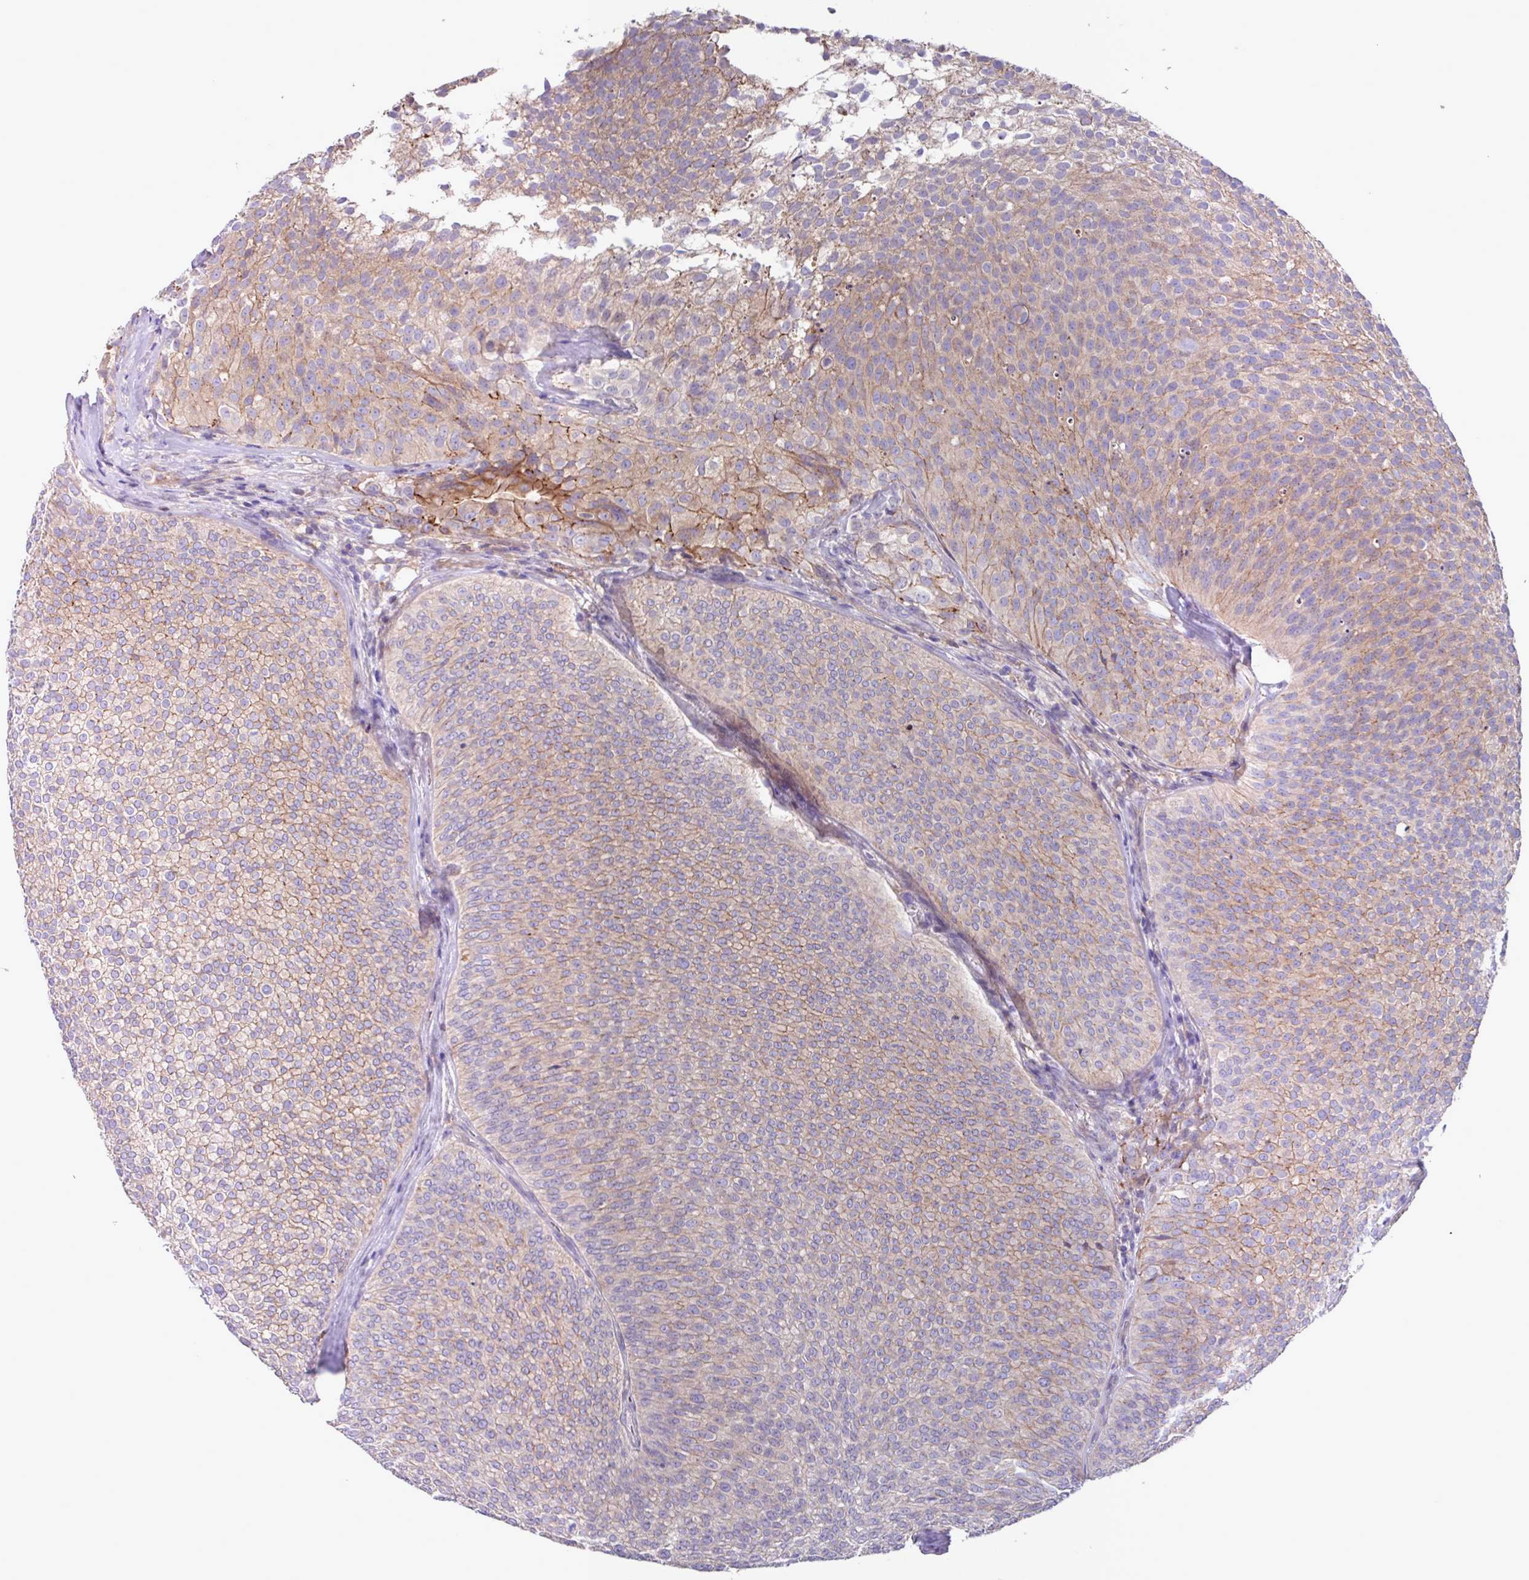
{"staining": {"intensity": "weak", "quantity": "25%-75%", "location": "cytoplasmic/membranous"}, "tissue": "urothelial cancer", "cell_type": "Tumor cells", "image_type": "cancer", "snomed": [{"axis": "morphology", "description": "Urothelial carcinoma, Low grade"}, {"axis": "topography", "description": "Urinary bladder"}], "caption": "A brown stain highlights weak cytoplasmic/membranous positivity of a protein in urothelial cancer tumor cells.", "gene": "IQCJ", "patient": {"sex": "male", "age": 91}}